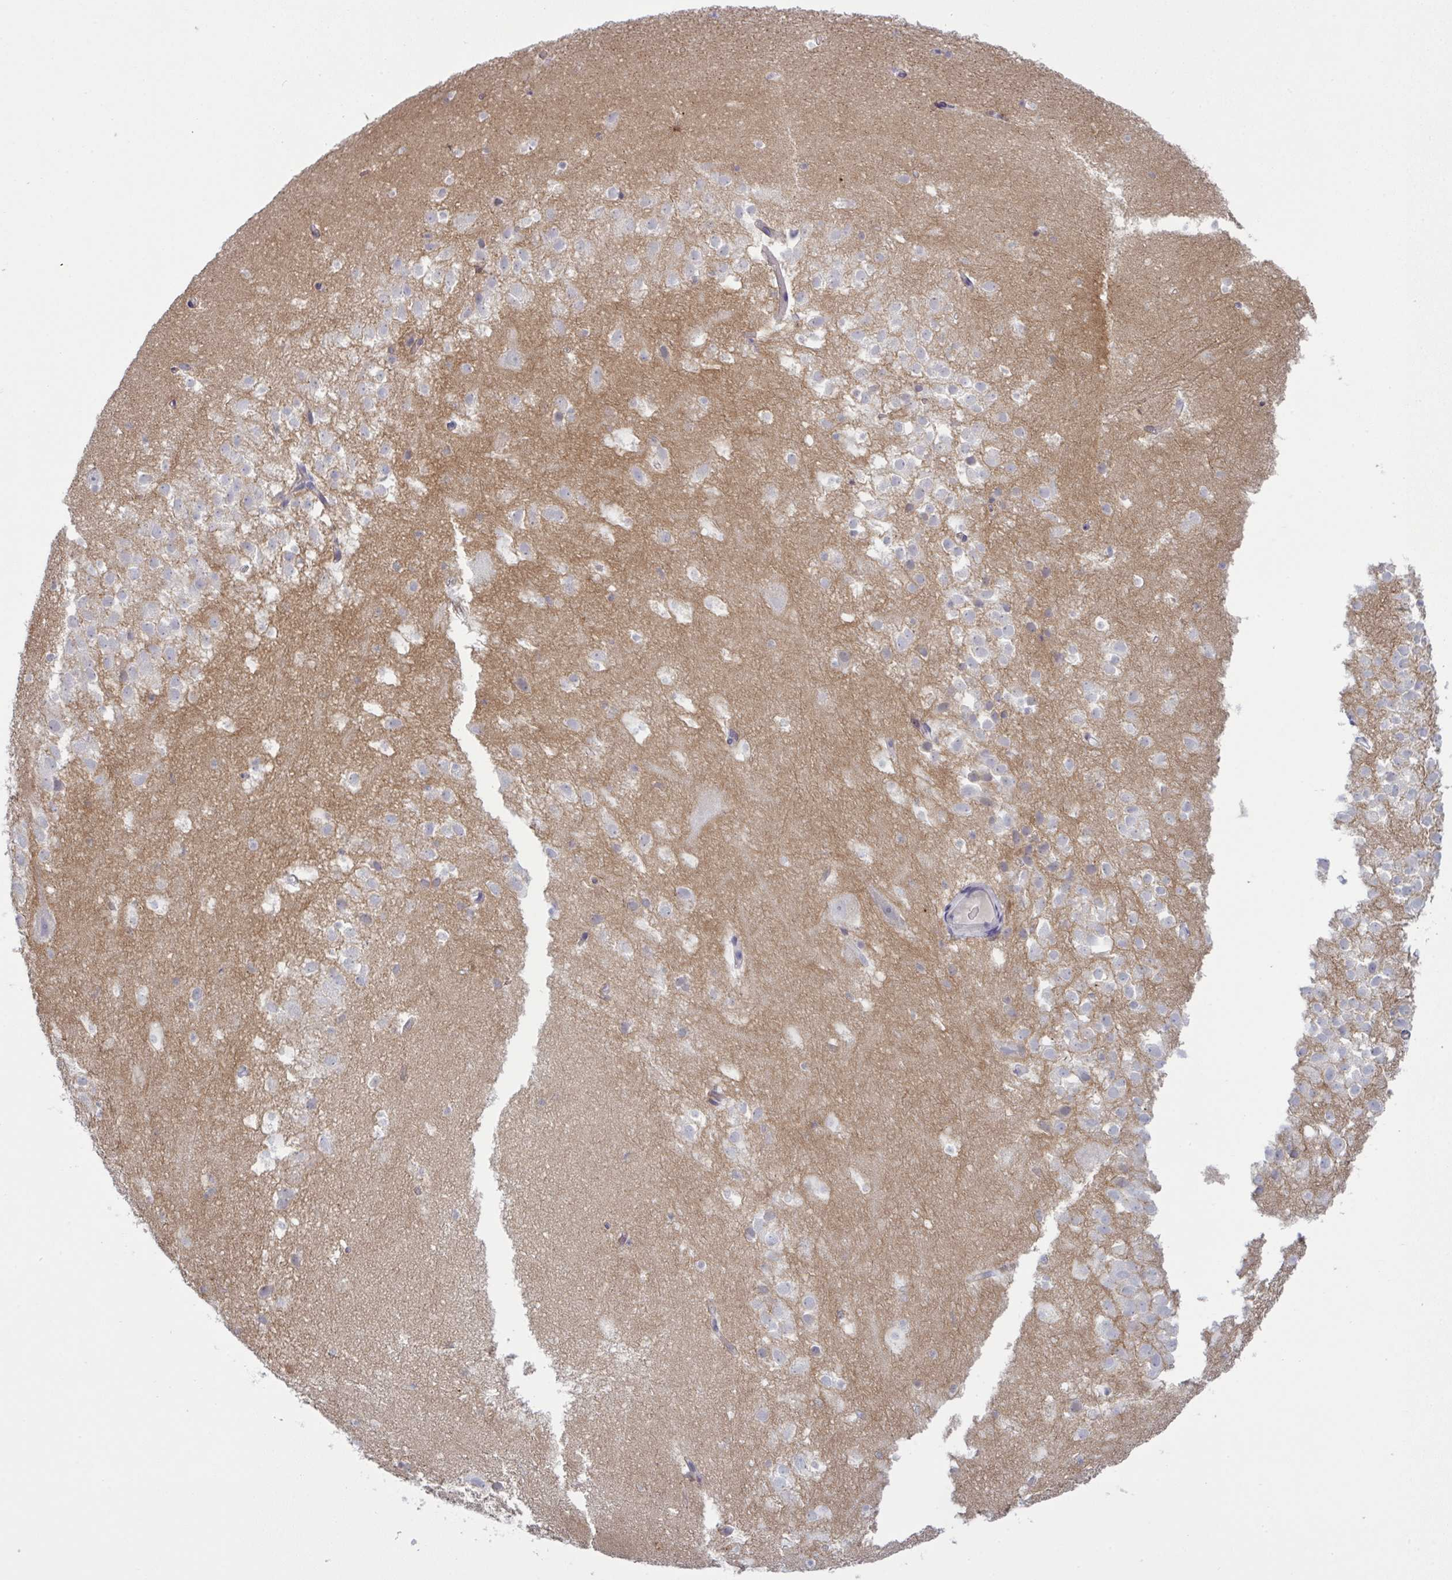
{"staining": {"intensity": "negative", "quantity": "none", "location": "none"}, "tissue": "hippocampus", "cell_type": "Glial cells", "image_type": "normal", "snomed": [{"axis": "morphology", "description": "Normal tissue, NOS"}, {"axis": "topography", "description": "Hippocampus"}], "caption": "This micrograph is of benign hippocampus stained with immunohistochemistry (IHC) to label a protein in brown with the nuclei are counter-stained blue. There is no staining in glial cells. (Brightfield microscopy of DAB immunohistochemistry (IHC) at high magnification).", "gene": "ZNF784", "patient": {"sex": "male", "age": 26}}